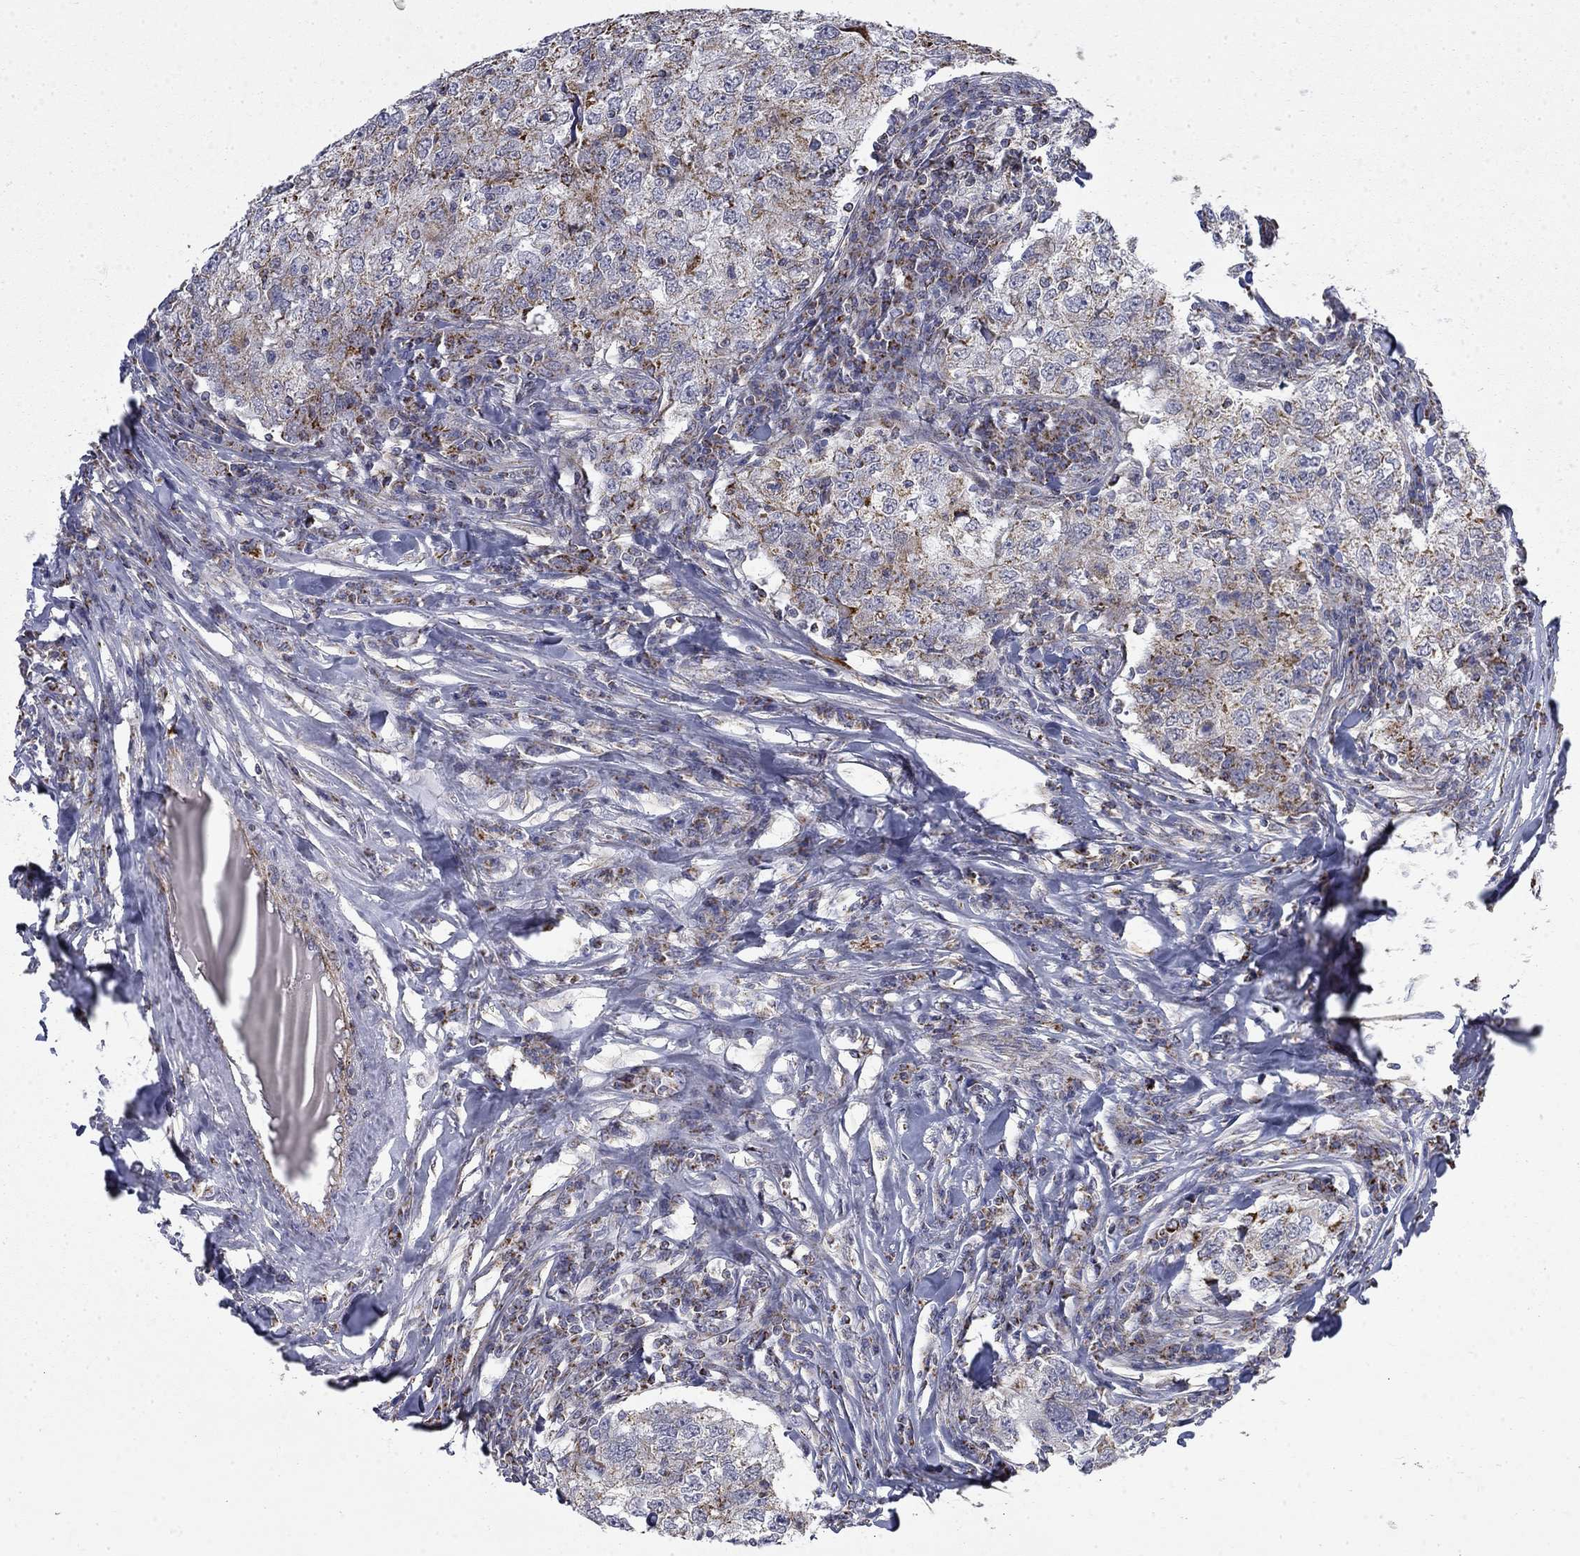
{"staining": {"intensity": "strong", "quantity": "<25%", "location": "cytoplasmic/membranous"}, "tissue": "breast cancer", "cell_type": "Tumor cells", "image_type": "cancer", "snomed": [{"axis": "morphology", "description": "Duct carcinoma"}, {"axis": "topography", "description": "Breast"}], "caption": "Immunohistochemistry image of human breast cancer stained for a protein (brown), which shows medium levels of strong cytoplasmic/membranous expression in approximately <25% of tumor cells.", "gene": "PCBP3", "patient": {"sex": "female", "age": 30}}